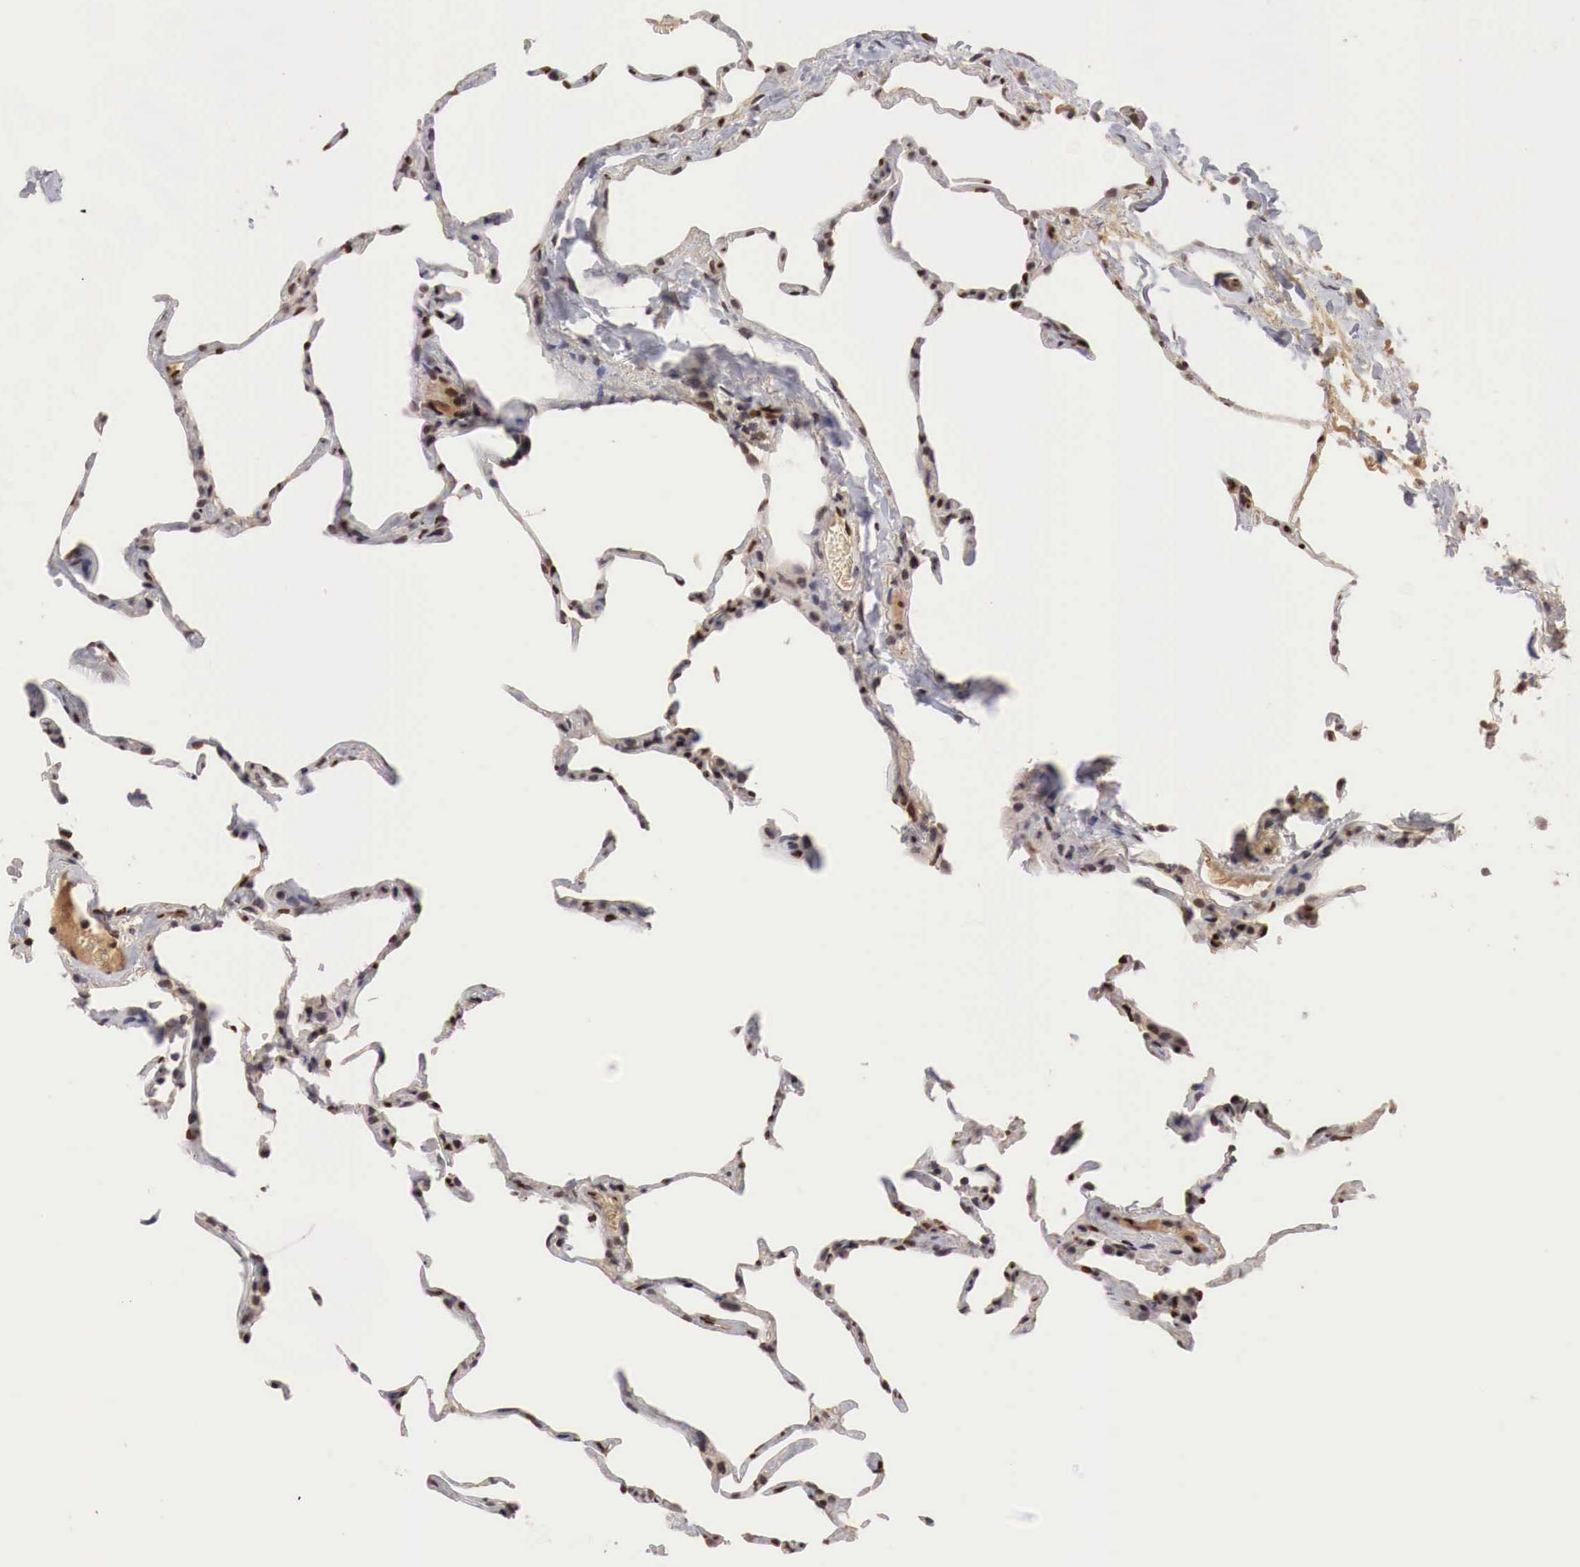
{"staining": {"intensity": "strong", "quantity": "25%-75%", "location": "nuclear"}, "tissue": "lung", "cell_type": "Alveolar cells", "image_type": "normal", "snomed": [{"axis": "morphology", "description": "Normal tissue, NOS"}, {"axis": "topography", "description": "Lung"}], "caption": "Alveolar cells exhibit high levels of strong nuclear expression in about 25%-75% of cells in normal human lung. (DAB (3,3'-diaminobenzidine) IHC with brightfield microscopy, high magnification).", "gene": "DACH2", "patient": {"sex": "female", "age": 75}}